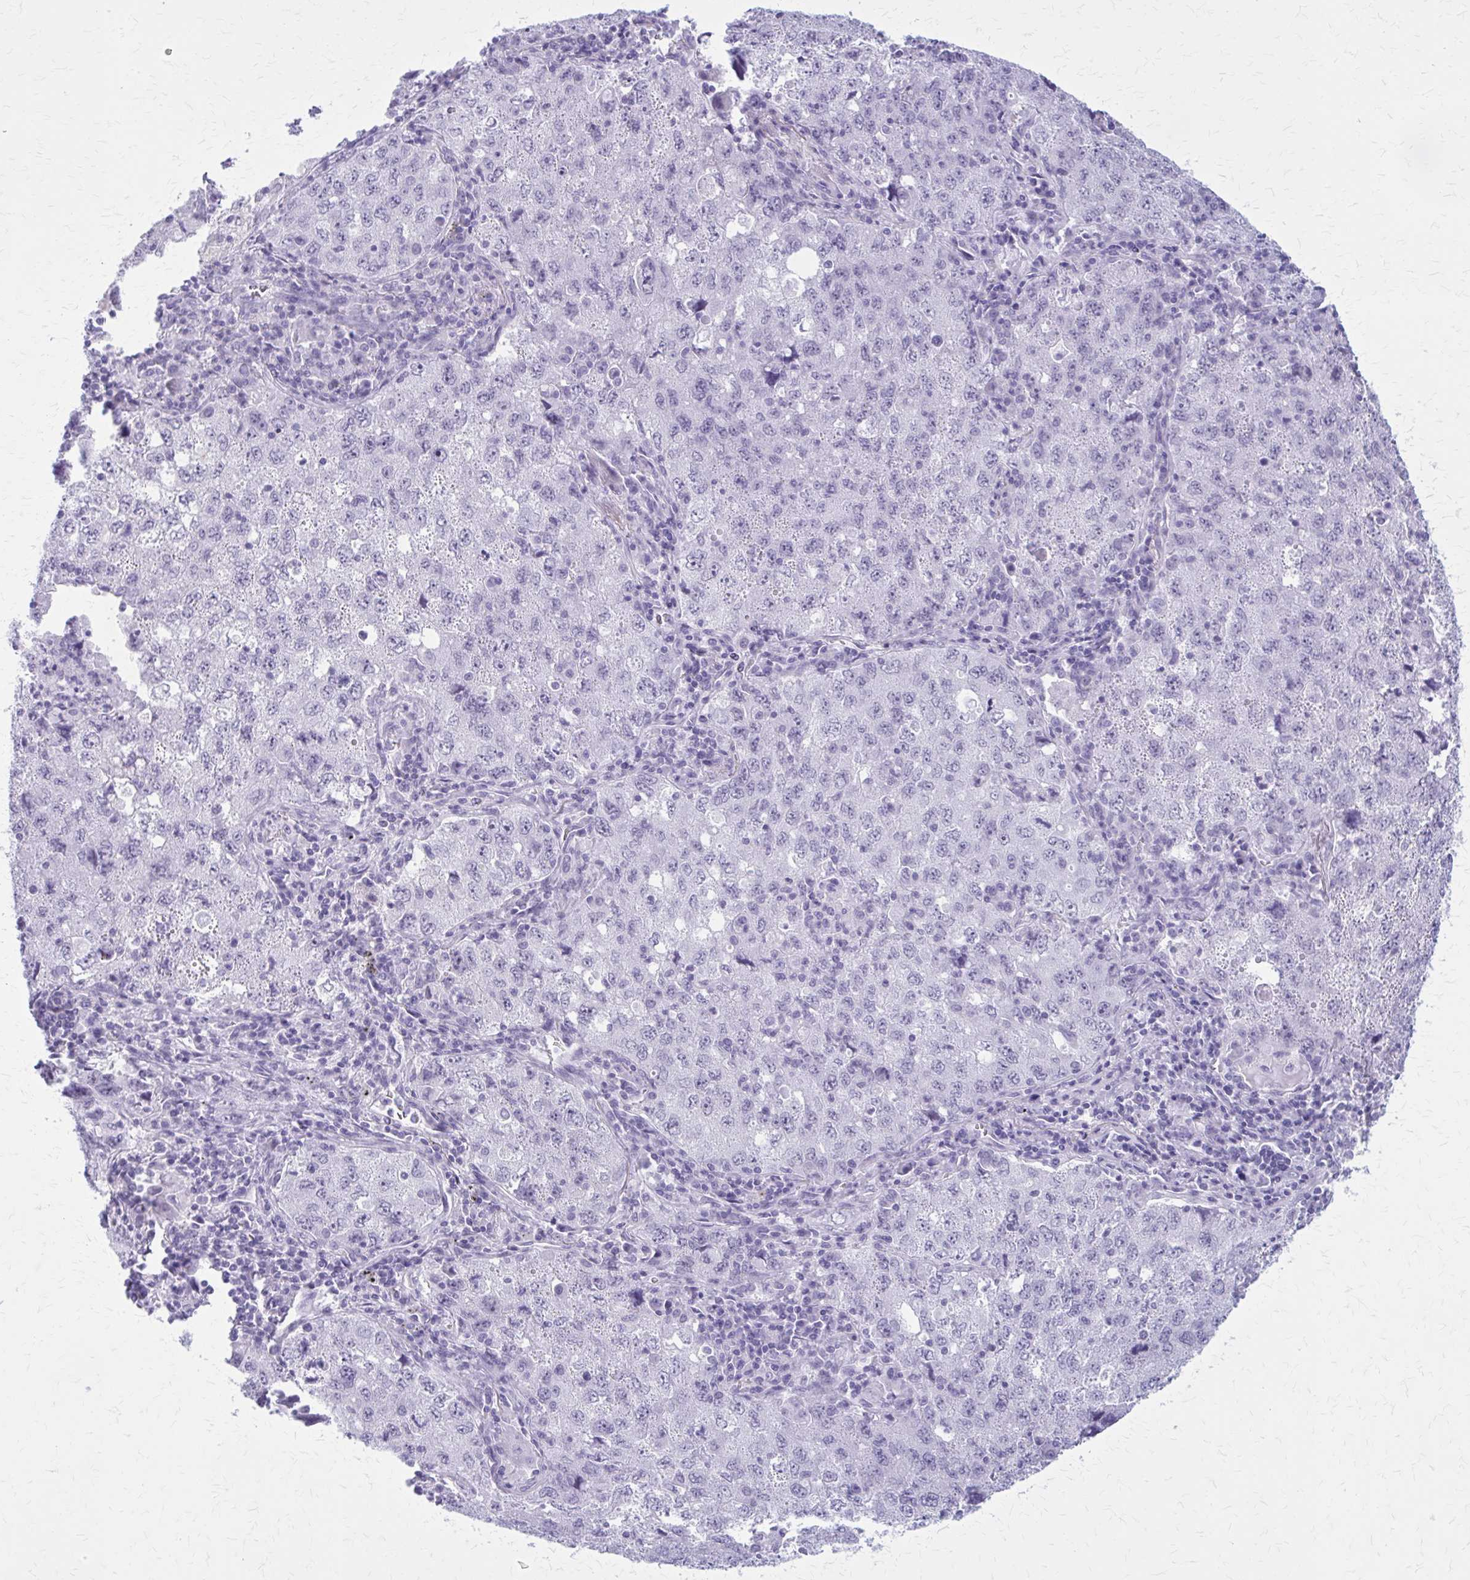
{"staining": {"intensity": "negative", "quantity": "none", "location": "none"}, "tissue": "lung cancer", "cell_type": "Tumor cells", "image_type": "cancer", "snomed": [{"axis": "morphology", "description": "Adenocarcinoma, NOS"}, {"axis": "topography", "description": "Lung"}], "caption": "Immunohistochemistry photomicrograph of neoplastic tissue: lung cancer (adenocarcinoma) stained with DAB (3,3'-diaminobenzidine) demonstrates no significant protein staining in tumor cells.", "gene": "GAD1", "patient": {"sex": "female", "age": 57}}